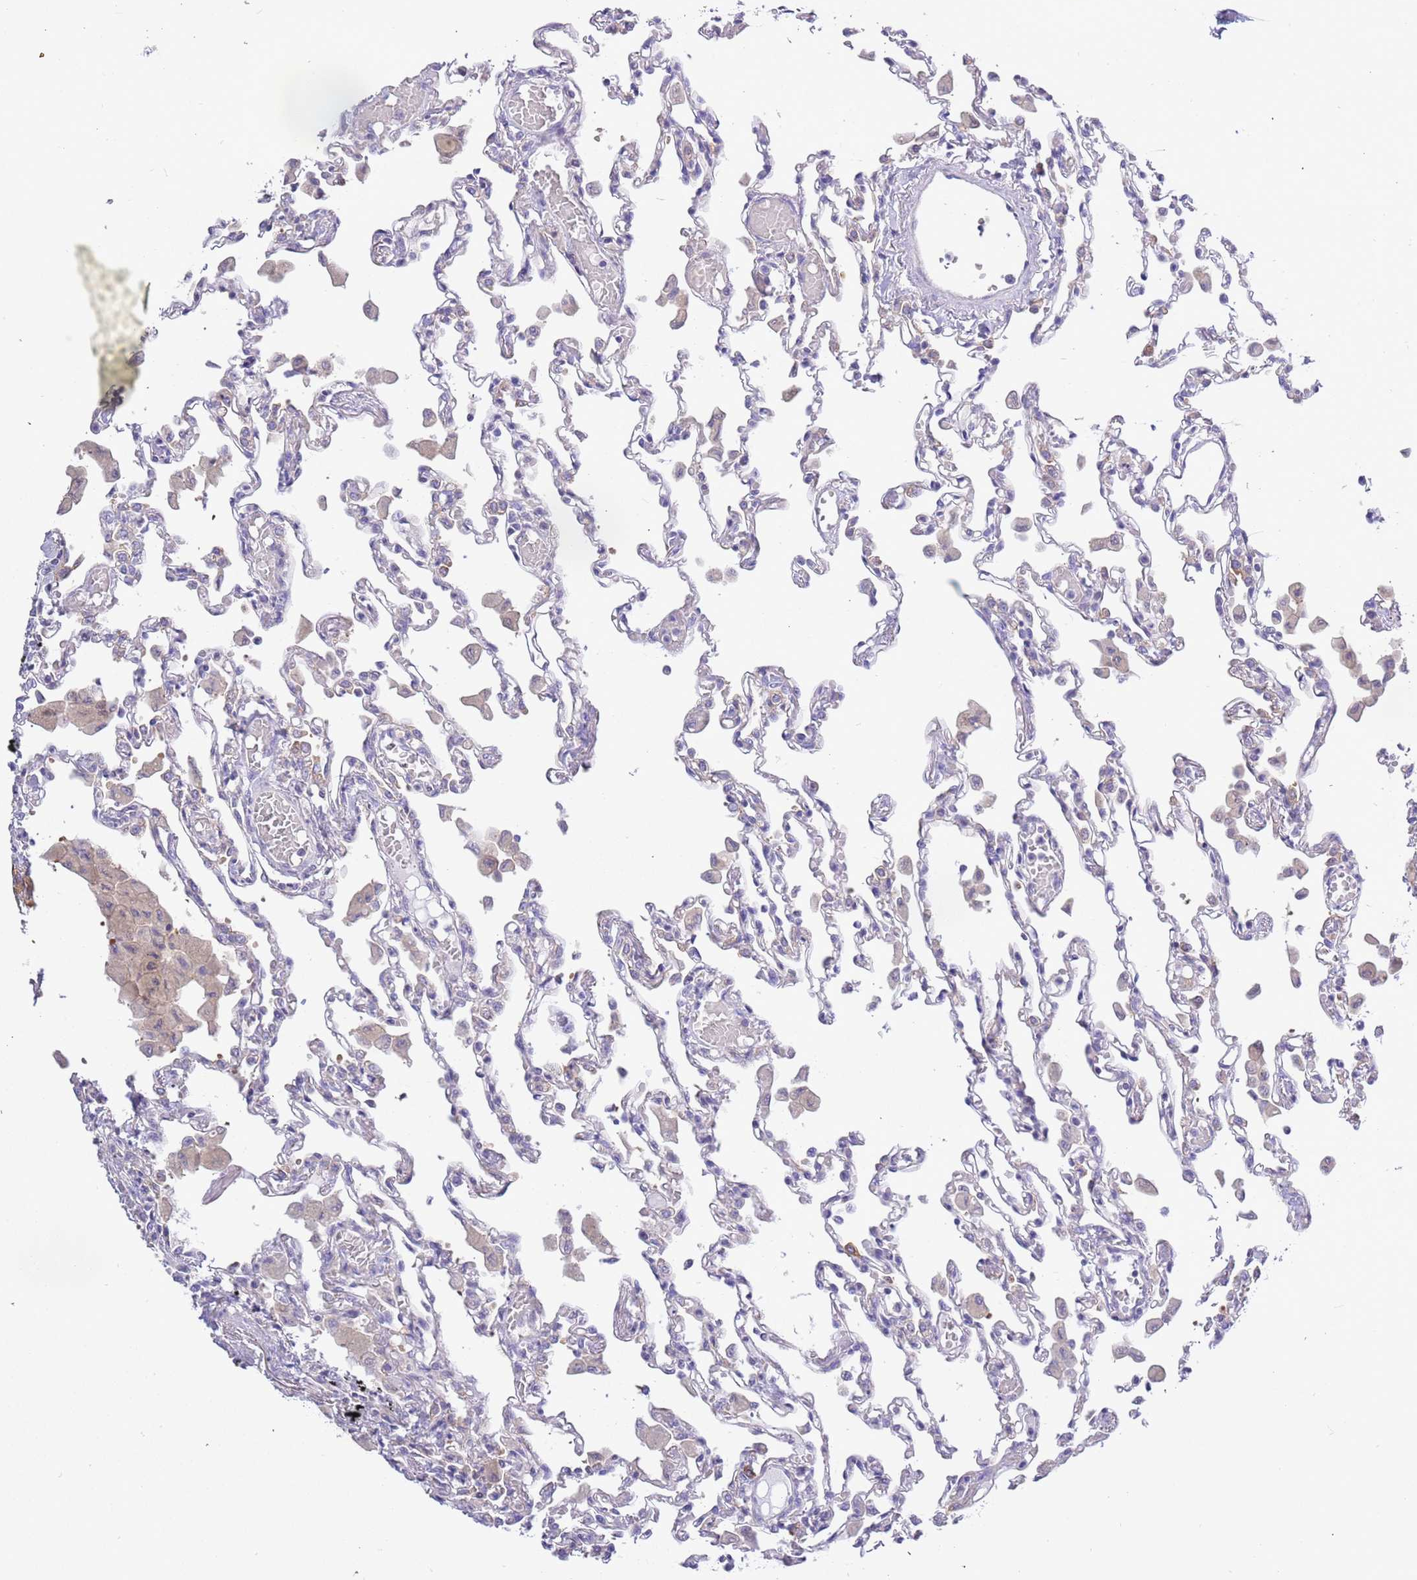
{"staining": {"intensity": "negative", "quantity": "none", "location": "none"}, "tissue": "lung", "cell_type": "Alveolar cells", "image_type": "normal", "snomed": [{"axis": "morphology", "description": "Normal tissue, NOS"}, {"axis": "topography", "description": "Bronchus"}, {"axis": "topography", "description": "Lung"}], "caption": "A high-resolution micrograph shows immunohistochemistry (IHC) staining of benign lung, which reveals no significant positivity in alveolar cells.", "gene": "STIP1", "patient": {"sex": "female", "age": 49}}